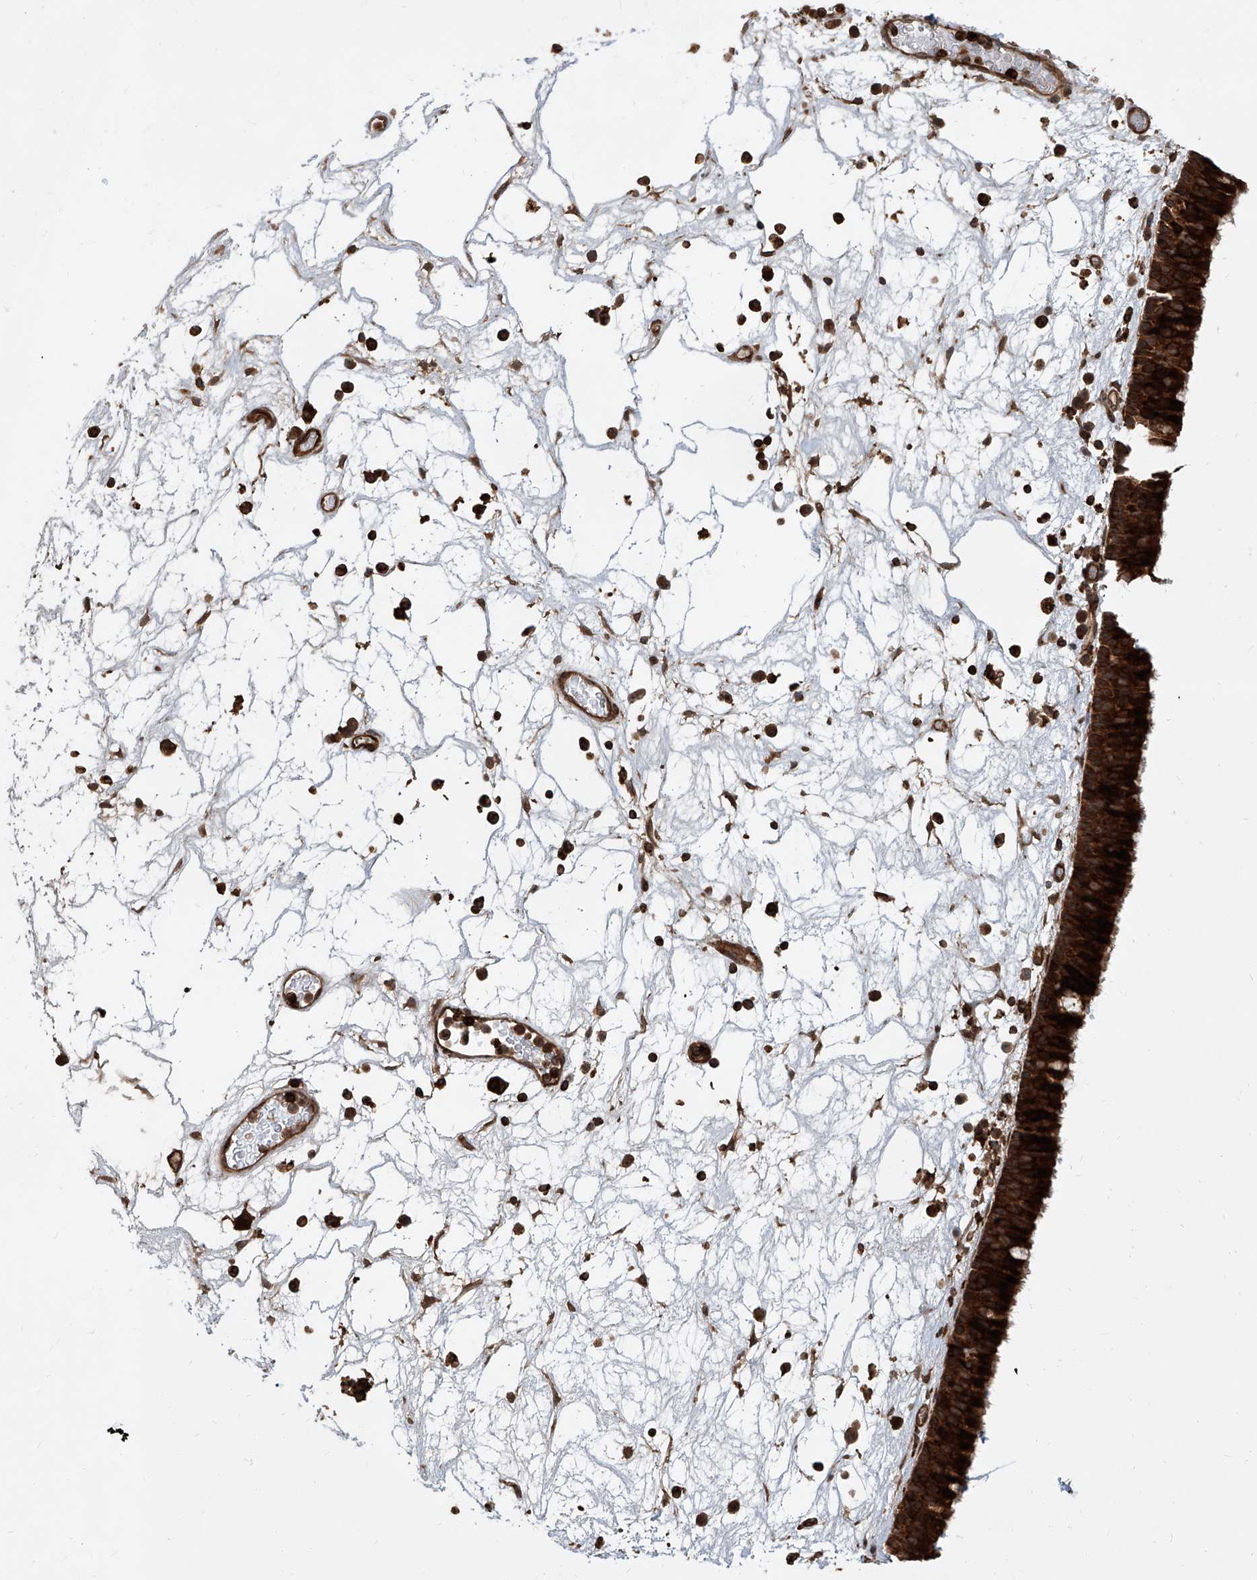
{"staining": {"intensity": "strong", "quantity": ">75%", "location": "cytoplasmic/membranous"}, "tissue": "nasopharynx", "cell_type": "Respiratory epithelial cells", "image_type": "normal", "snomed": [{"axis": "morphology", "description": "Normal tissue, NOS"}, {"axis": "morphology", "description": "Inflammation, NOS"}, {"axis": "morphology", "description": "Malignant melanoma, Metastatic site"}, {"axis": "topography", "description": "Nasopharynx"}], "caption": "Strong cytoplasmic/membranous expression for a protein is appreciated in about >75% of respiratory epithelial cells of benign nasopharynx using IHC.", "gene": "MAGED2", "patient": {"sex": "male", "age": 70}}